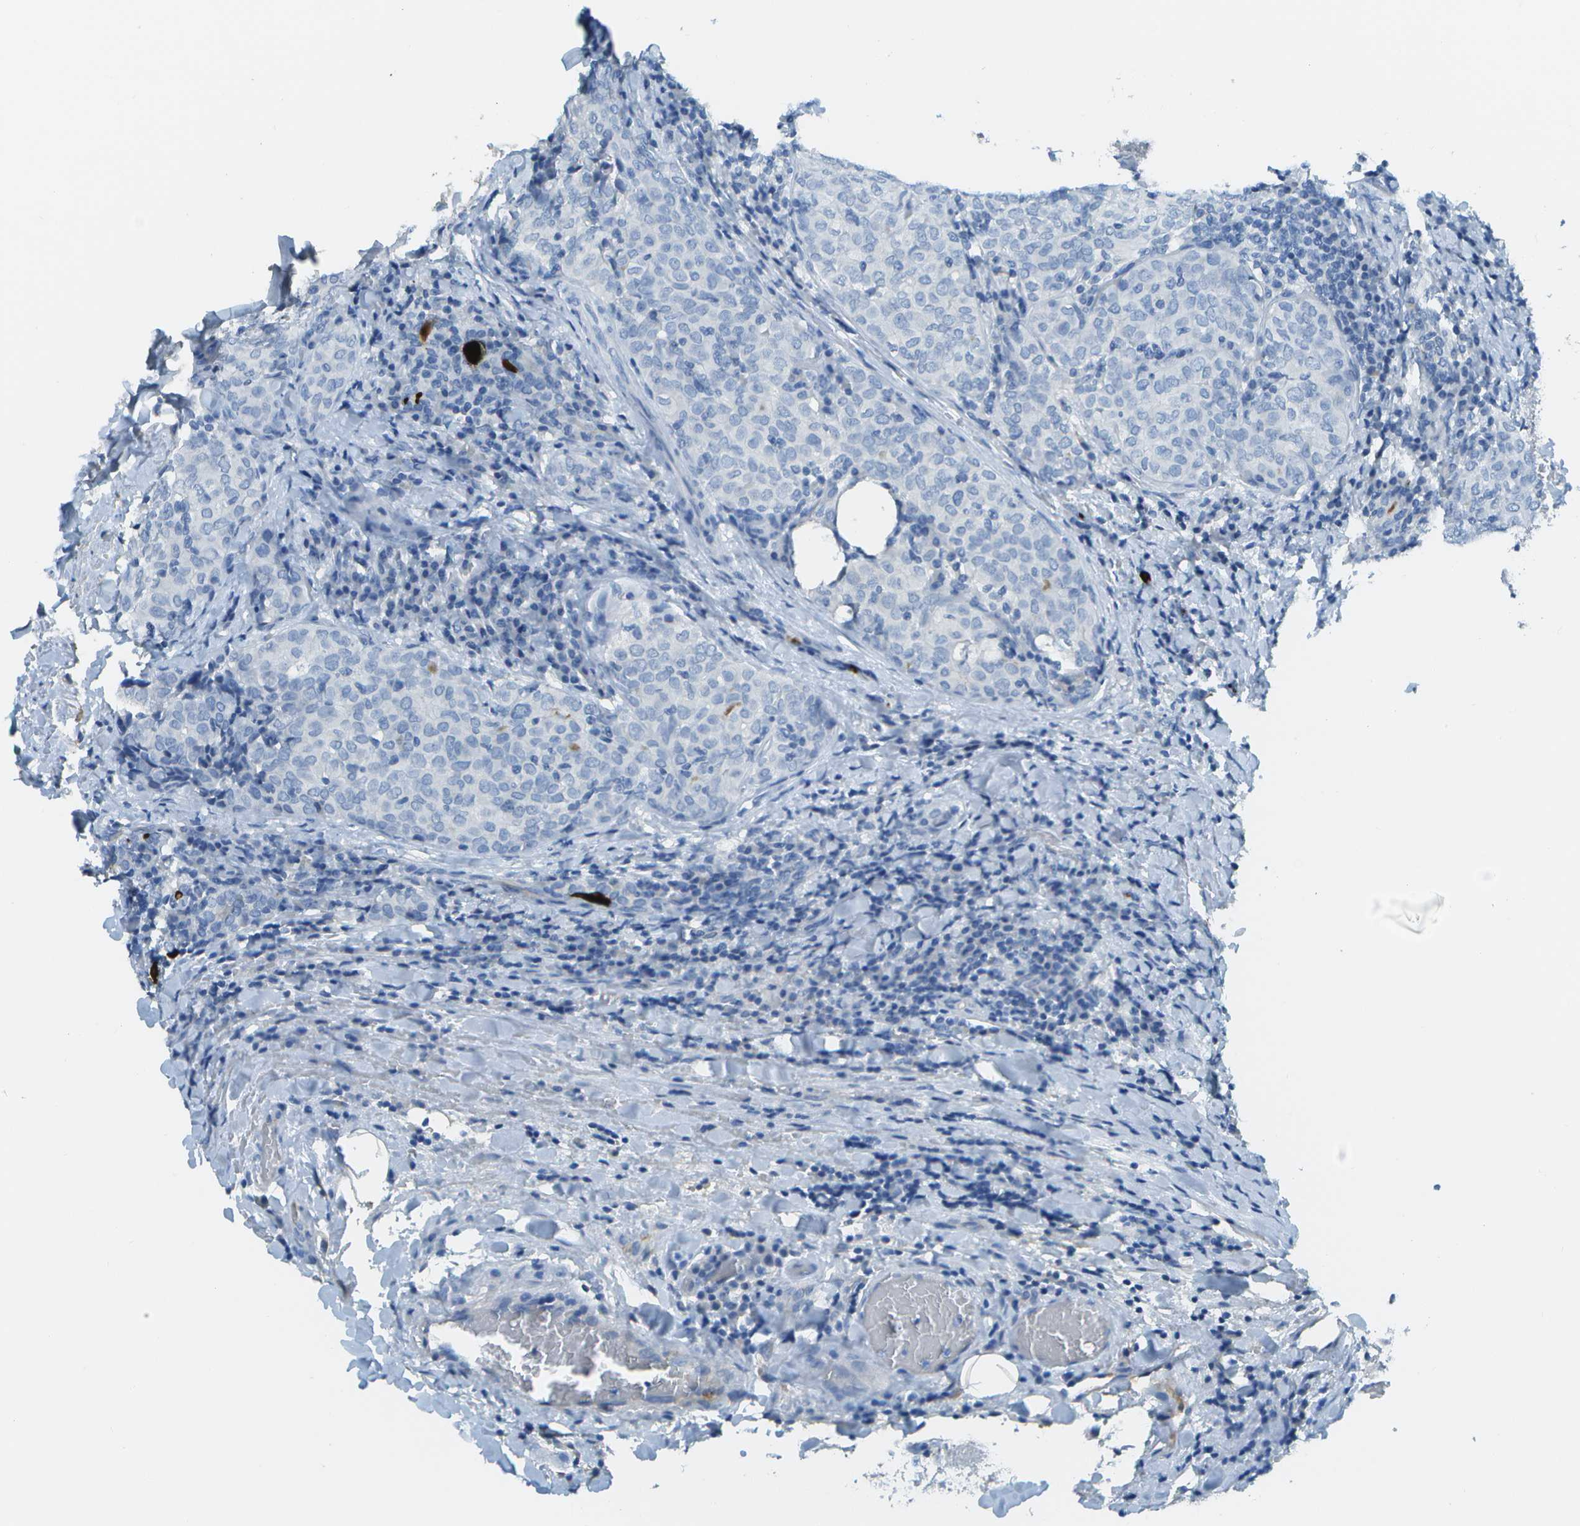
{"staining": {"intensity": "negative", "quantity": "none", "location": "none"}, "tissue": "thyroid cancer", "cell_type": "Tumor cells", "image_type": "cancer", "snomed": [{"axis": "morphology", "description": "Normal tissue, NOS"}, {"axis": "morphology", "description": "Papillary adenocarcinoma, NOS"}, {"axis": "topography", "description": "Thyroid gland"}], "caption": "DAB (3,3'-diaminobenzidine) immunohistochemical staining of human thyroid cancer (papillary adenocarcinoma) reveals no significant positivity in tumor cells.", "gene": "C1S", "patient": {"sex": "female", "age": 30}}